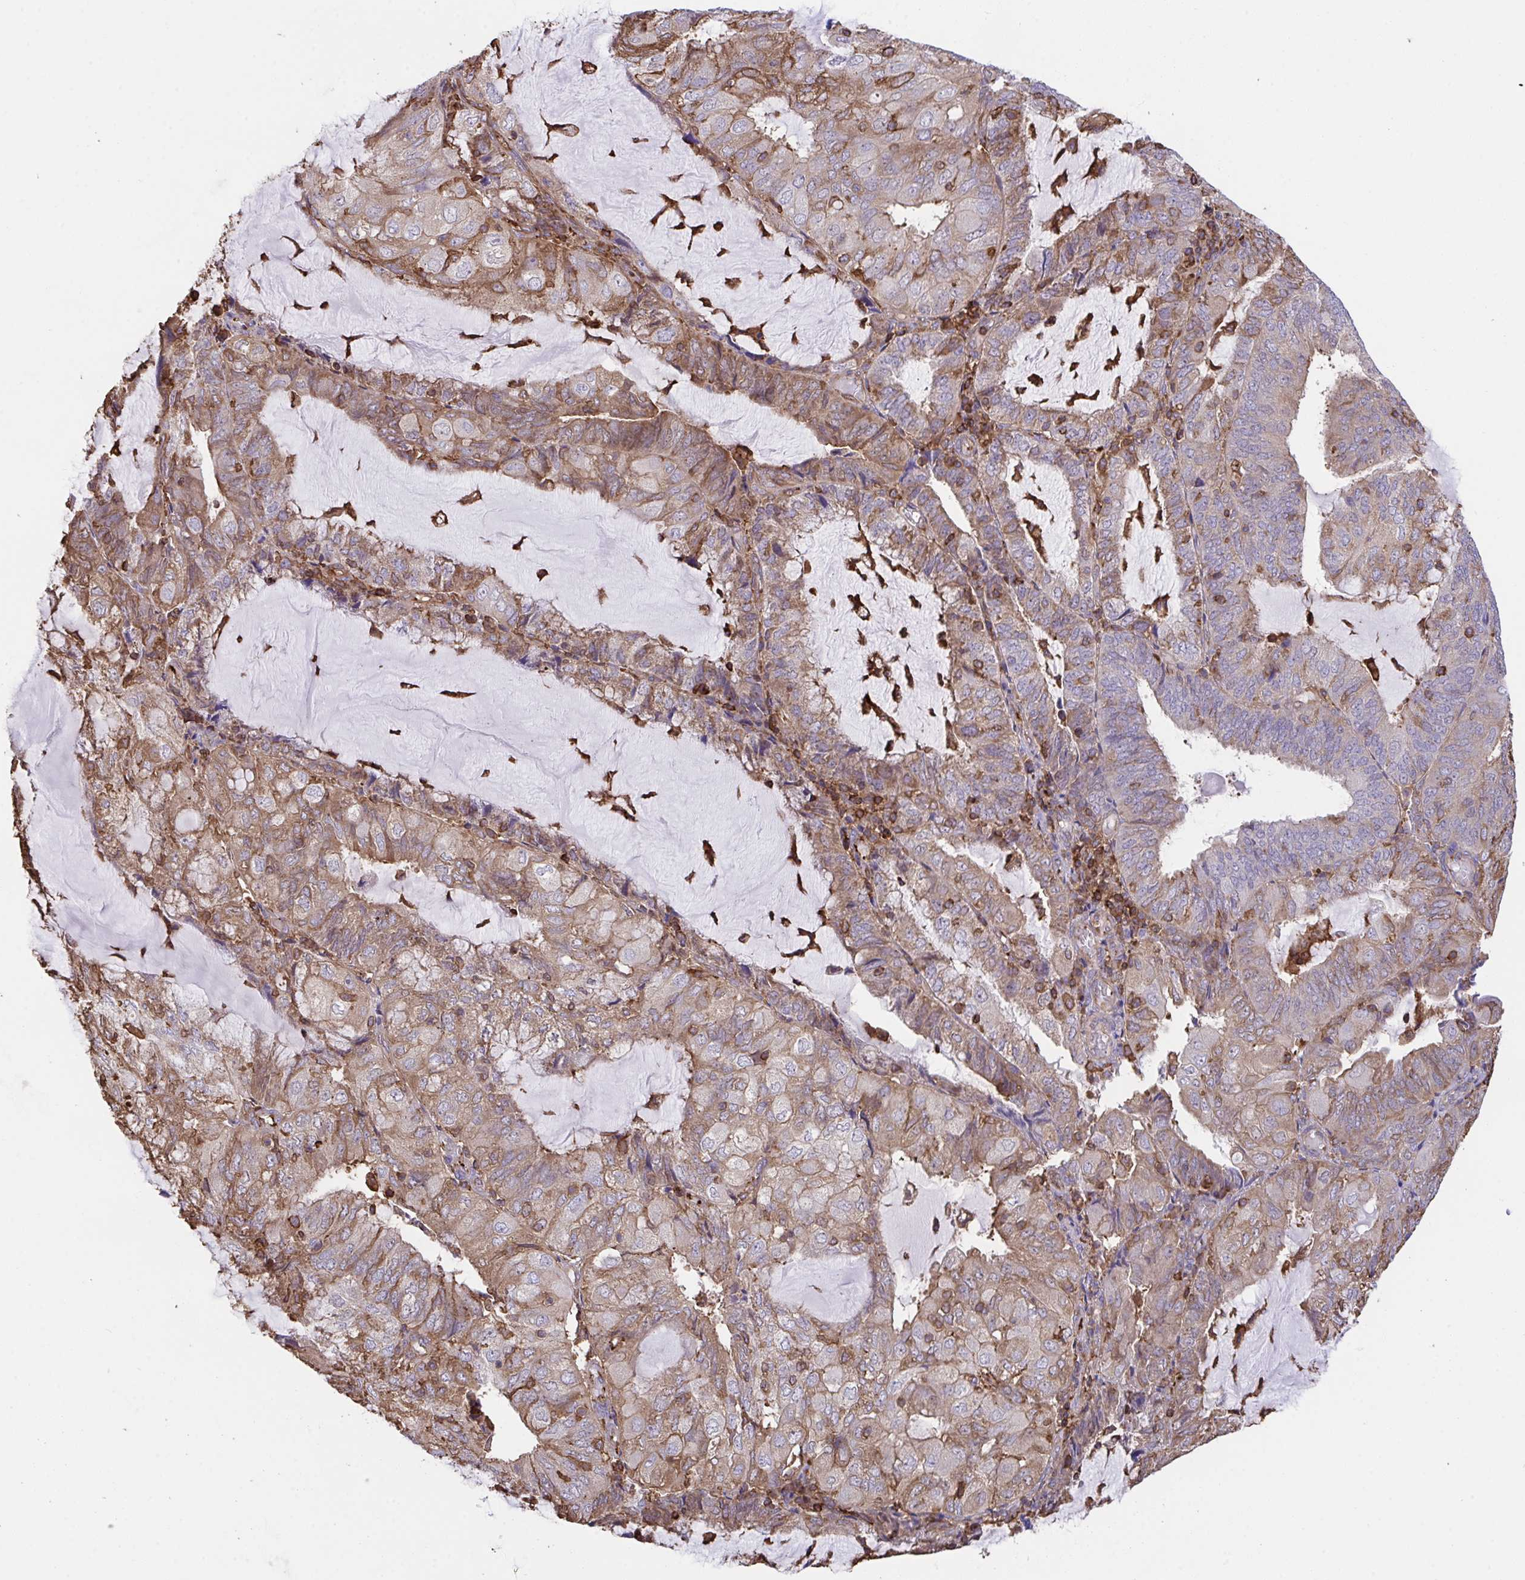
{"staining": {"intensity": "moderate", "quantity": "25%-75%", "location": "cytoplasmic/membranous"}, "tissue": "endometrial cancer", "cell_type": "Tumor cells", "image_type": "cancer", "snomed": [{"axis": "morphology", "description": "Adenocarcinoma, NOS"}, {"axis": "topography", "description": "Endometrium"}], "caption": "Immunohistochemical staining of endometrial cancer (adenocarcinoma) shows moderate cytoplasmic/membranous protein expression in about 25%-75% of tumor cells.", "gene": "PPIH", "patient": {"sex": "female", "age": 81}}